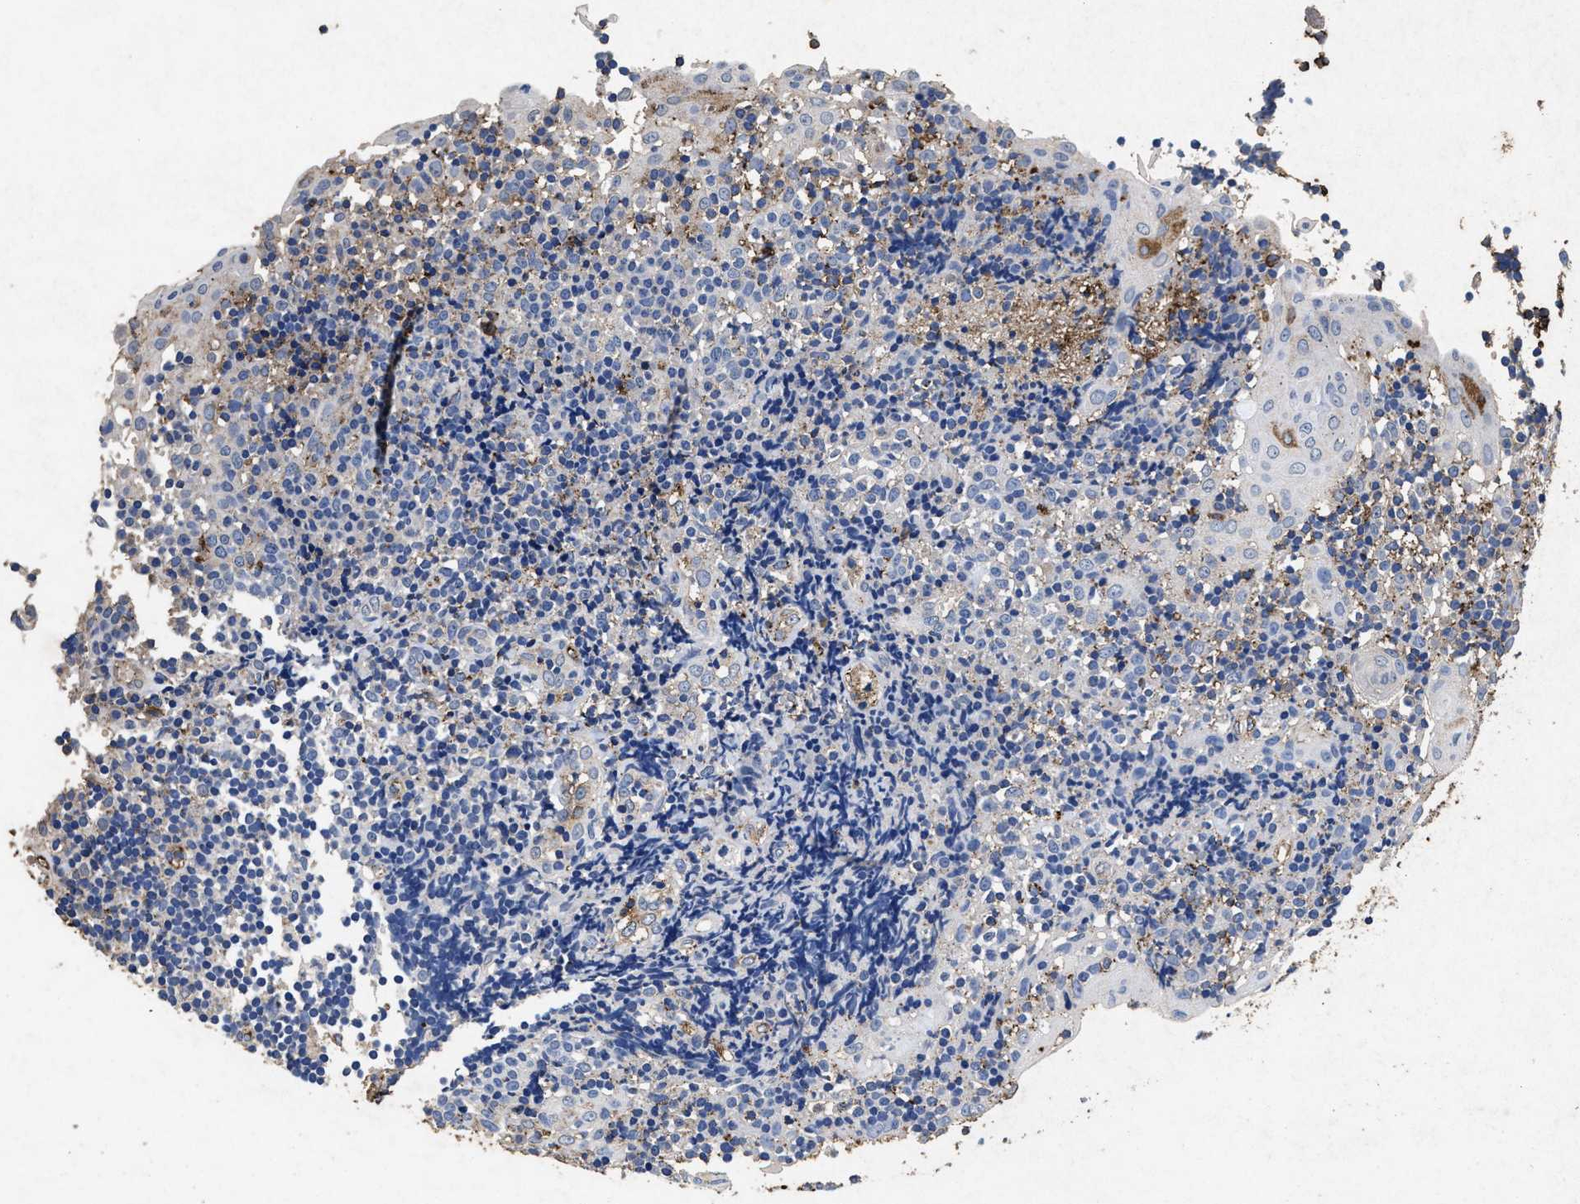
{"staining": {"intensity": "negative", "quantity": "none", "location": "none"}, "tissue": "tonsil", "cell_type": "Germinal center cells", "image_type": "normal", "snomed": [{"axis": "morphology", "description": "Normal tissue, NOS"}, {"axis": "topography", "description": "Tonsil"}], "caption": "High magnification brightfield microscopy of unremarkable tonsil stained with DAB (3,3'-diaminobenzidine) (brown) and counterstained with hematoxylin (blue): germinal center cells show no significant positivity. Nuclei are stained in blue.", "gene": "LTB4R2", "patient": {"sex": "female", "age": 40}}